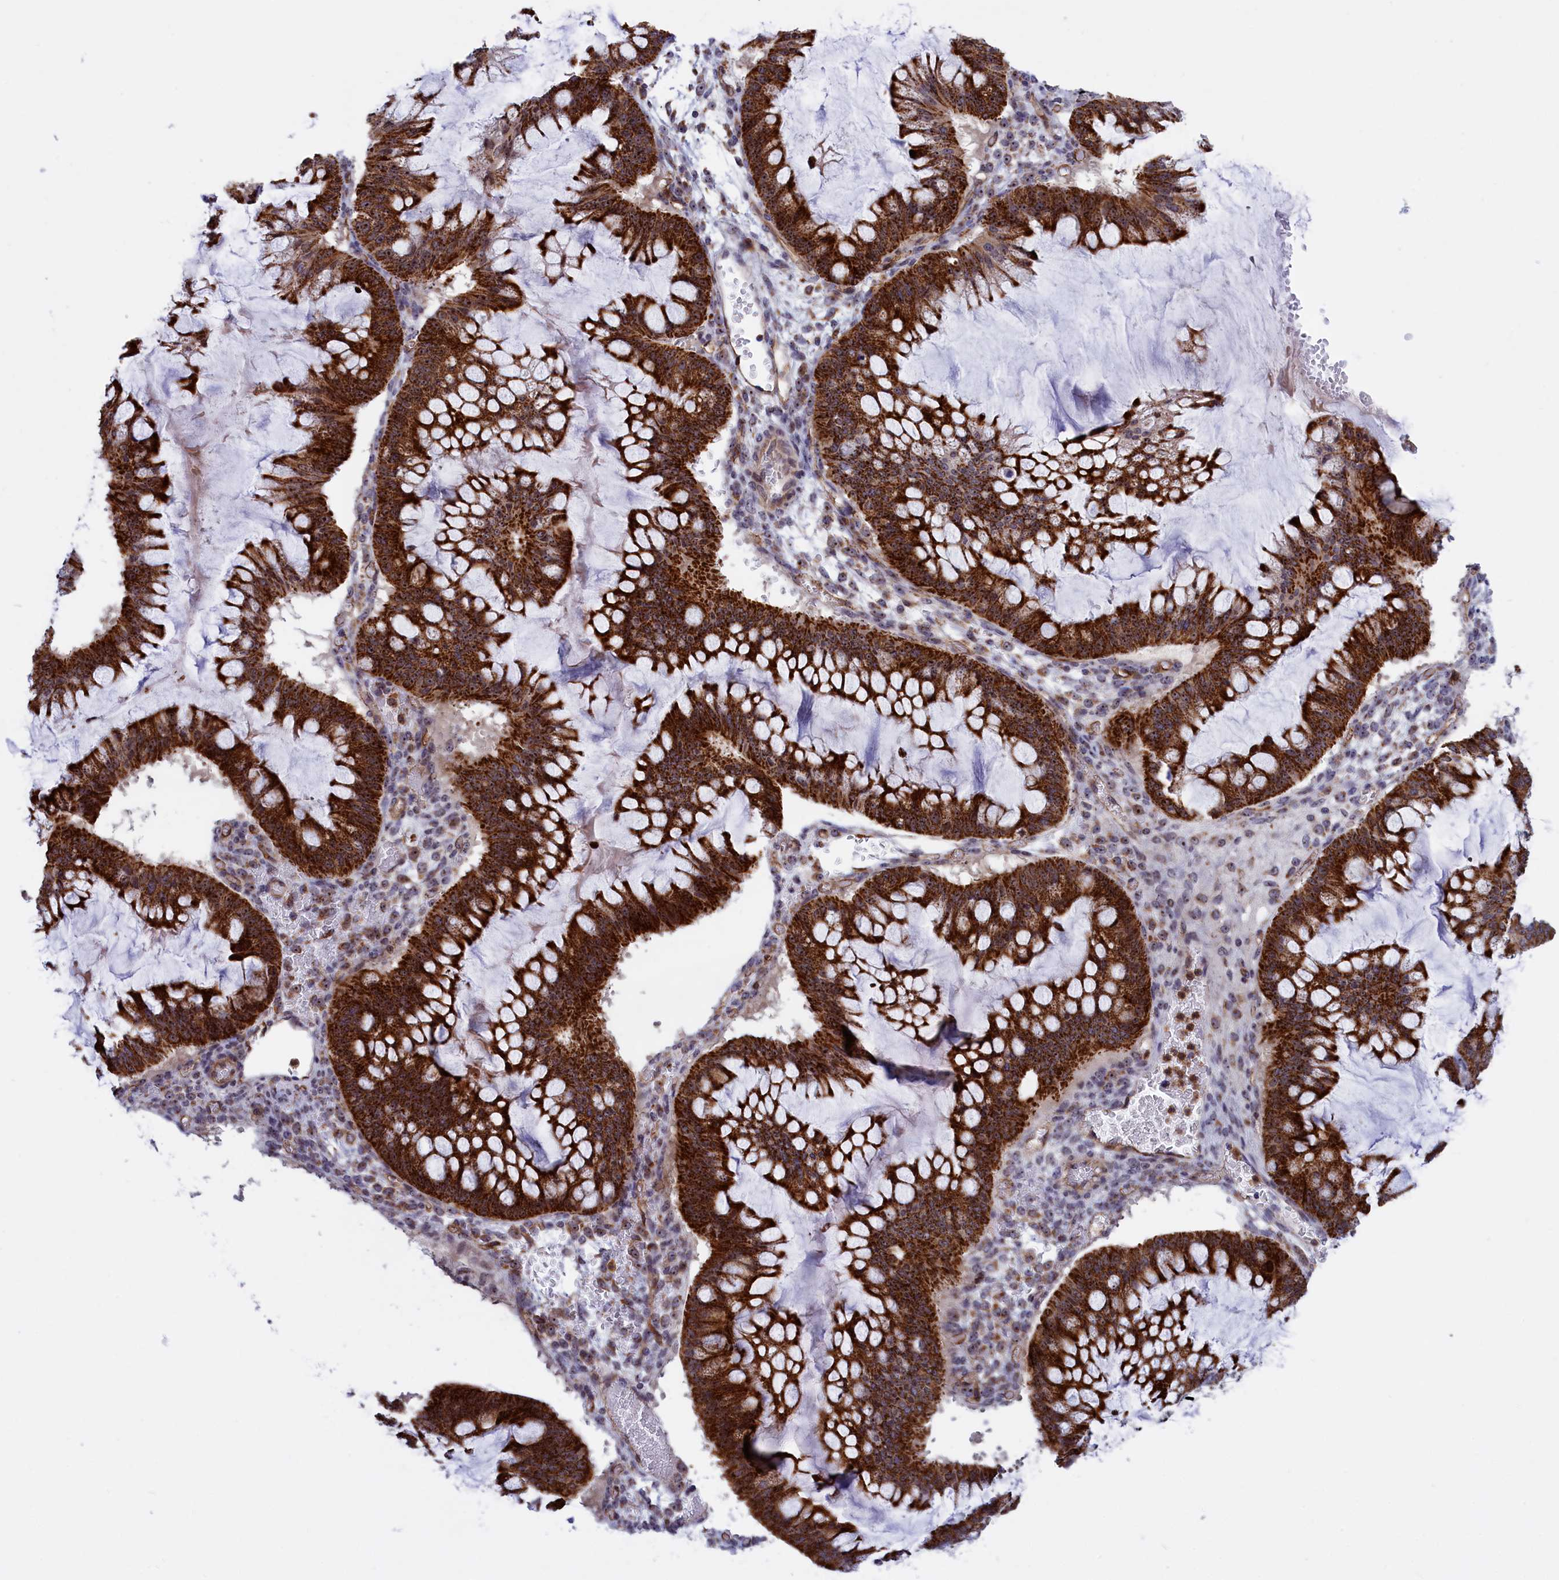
{"staining": {"intensity": "strong", "quantity": ">75%", "location": "cytoplasmic/membranous"}, "tissue": "ovarian cancer", "cell_type": "Tumor cells", "image_type": "cancer", "snomed": [{"axis": "morphology", "description": "Cystadenocarcinoma, mucinous, NOS"}, {"axis": "topography", "description": "Ovary"}], "caption": "Ovarian cancer was stained to show a protein in brown. There is high levels of strong cytoplasmic/membranous positivity in about >75% of tumor cells. The staining was performed using DAB (3,3'-diaminobenzidine), with brown indicating positive protein expression. Nuclei are stained blue with hematoxylin.", "gene": "MPND", "patient": {"sex": "female", "age": 73}}